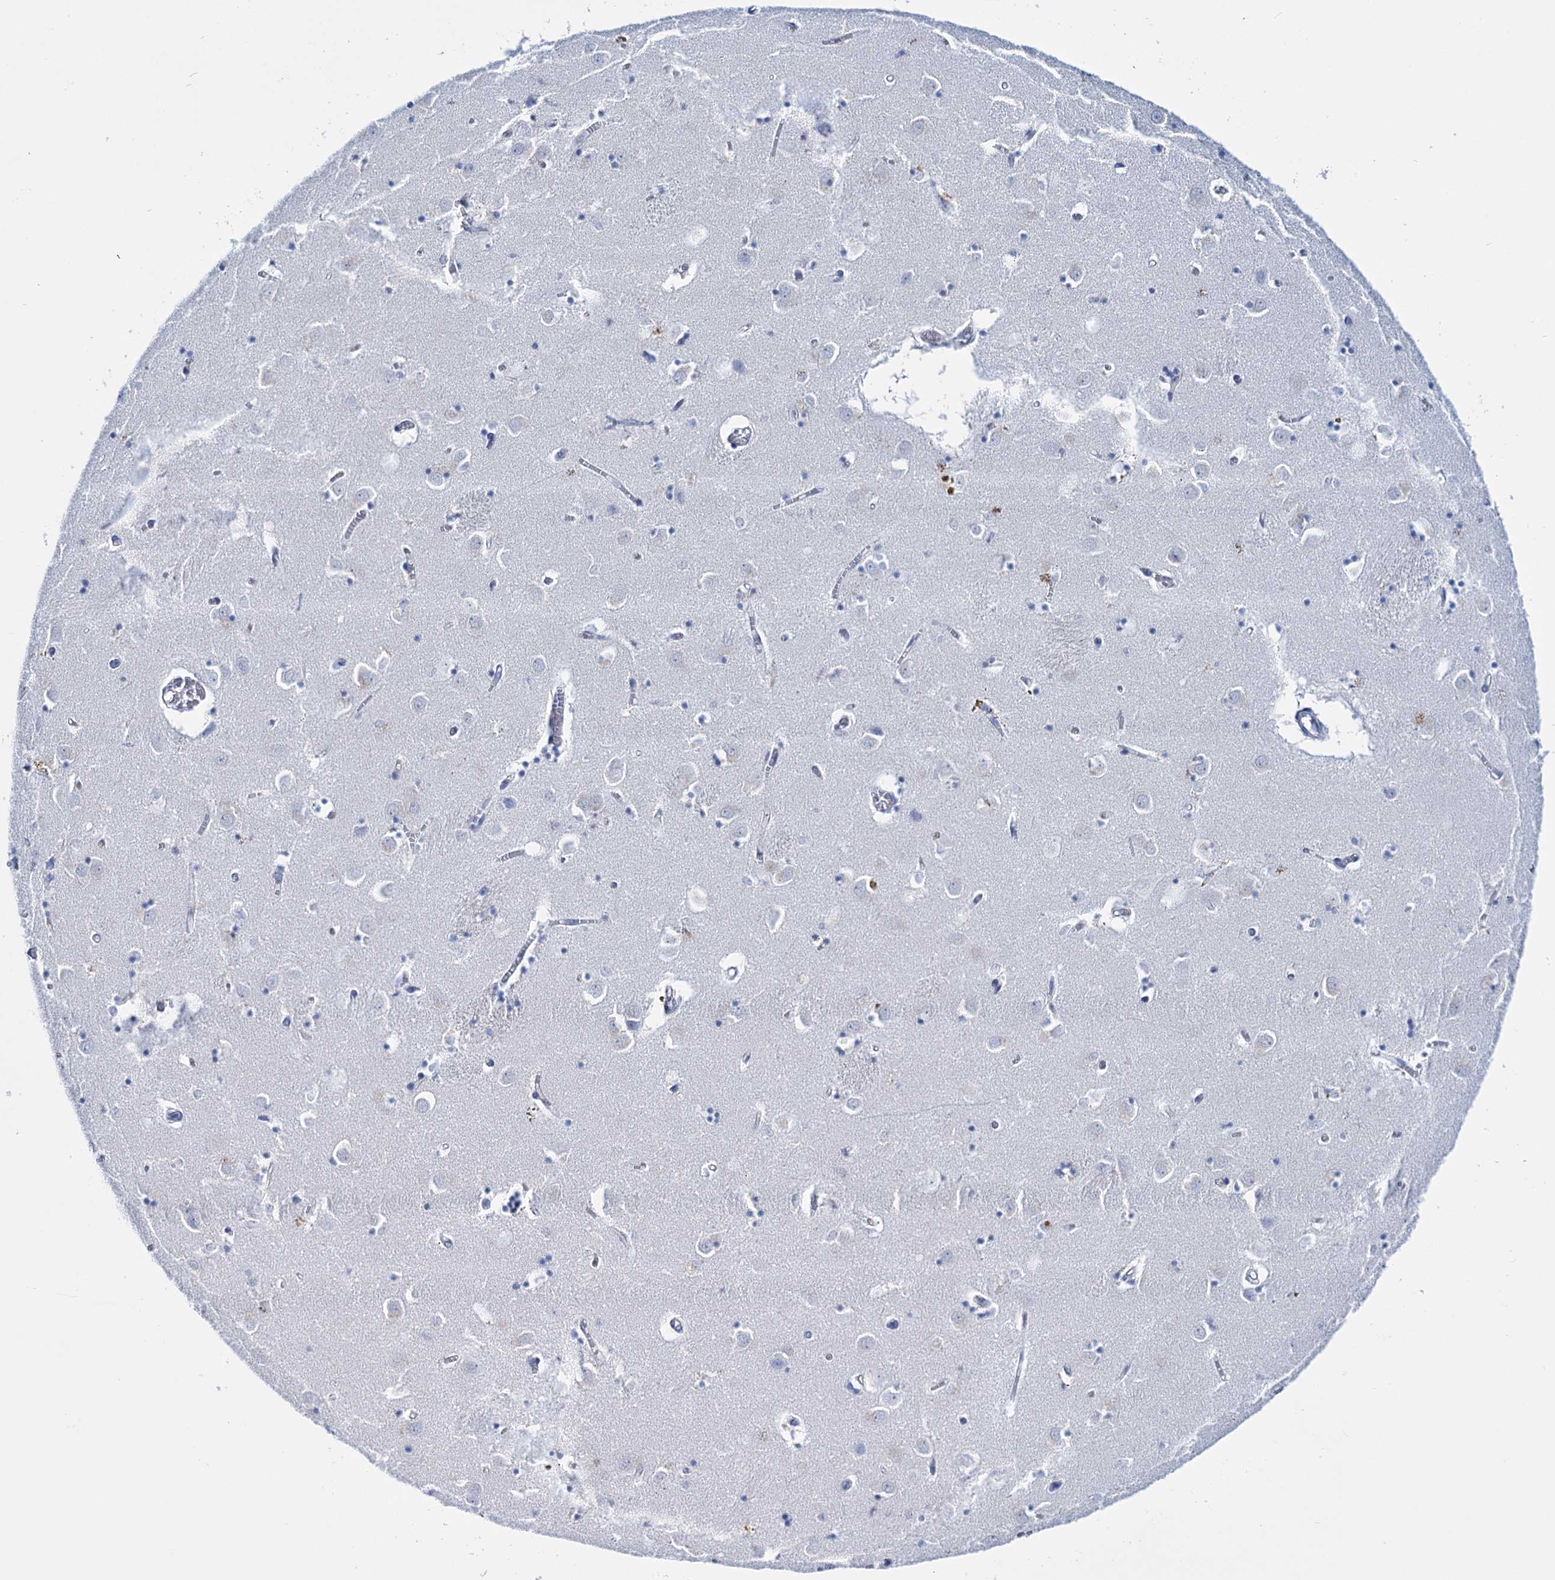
{"staining": {"intensity": "negative", "quantity": "none", "location": "none"}, "tissue": "caudate", "cell_type": "Glial cells", "image_type": "normal", "snomed": [{"axis": "morphology", "description": "Normal tissue, NOS"}, {"axis": "topography", "description": "Lateral ventricle wall"}], "caption": "An IHC micrograph of unremarkable caudate is shown. There is no staining in glial cells of caudate.", "gene": "FAAP20", "patient": {"sex": "male", "age": 70}}